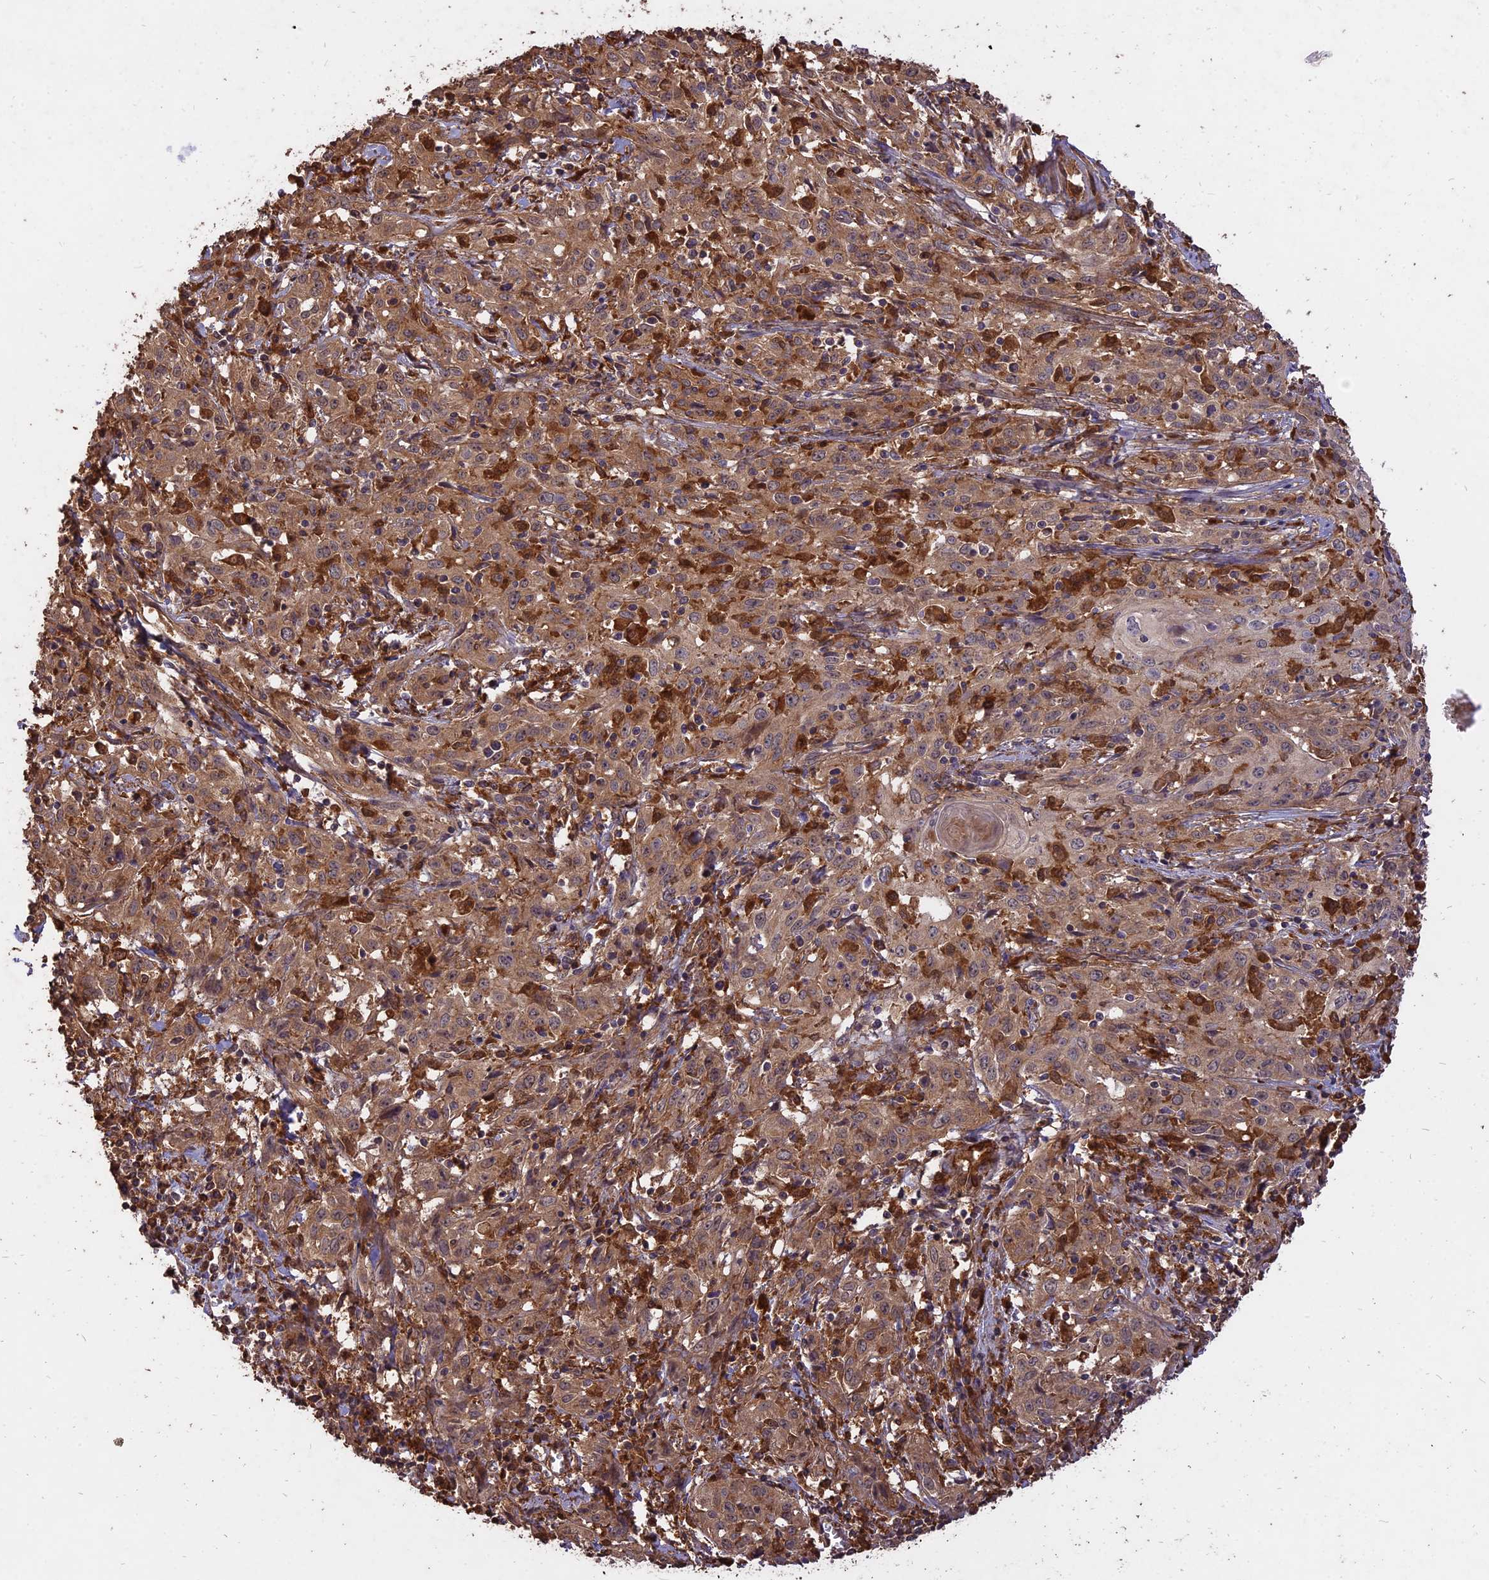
{"staining": {"intensity": "moderate", "quantity": ">75%", "location": "cytoplasmic/membranous"}, "tissue": "cervical cancer", "cell_type": "Tumor cells", "image_type": "cancer", "snomed": [{"axis": "morphology", "description": "Squamous cell carcinoma, NOS"}, {"axis": "topography", "description": "Cervix"}], "caption": "This photomicrograph reveals cervical squamous cell carcinoma stained with immunohistochemistry to label a protein in brown. The cytoplasmic/membranous of tumor cells show moderate positivity for the protein. Nuclei are counter-stained blue.", "gene": "SAC3D1", "patient": {"sex": "female", "age": 57}}